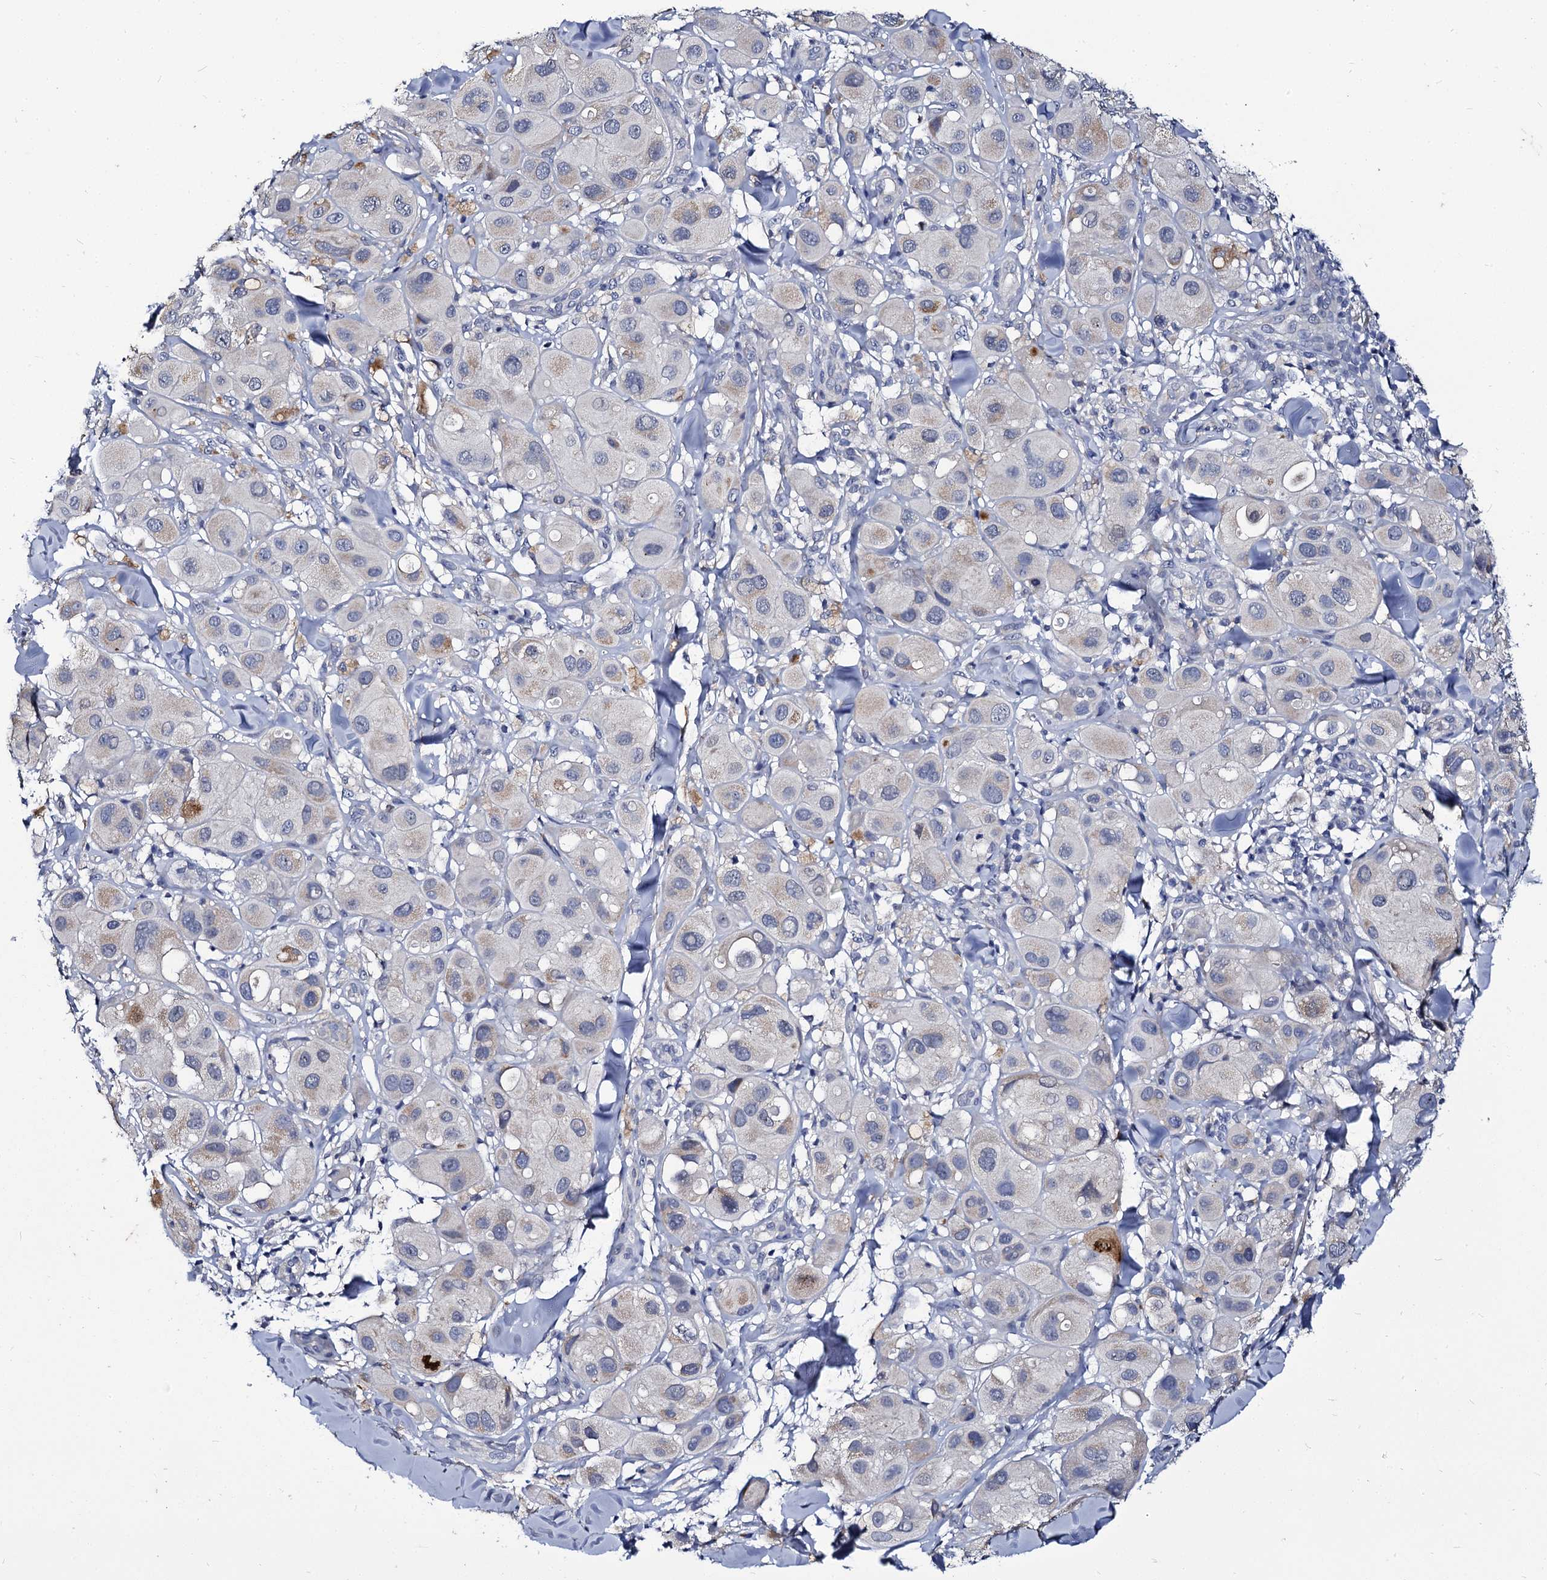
{"staining": {"intensity": "negative", "quantity": "none", "location": "none"}, "tissue": "melanoma", "cell_type": "Tumor cells", "image_type": "cancer", "snomed": [{"axis": "morphology", "description": "Malignant melanoma, Metastatic site"}, {"axis": "topography", "description": "Skin"}], "caption": "Immunohistochemistry image of neoplastic tissue: melanoma stained with DAB demonstrates no significant protein staining in tumor cells.", "gene": "PANX2", "patient": {"sex": "male", "age": 41}}